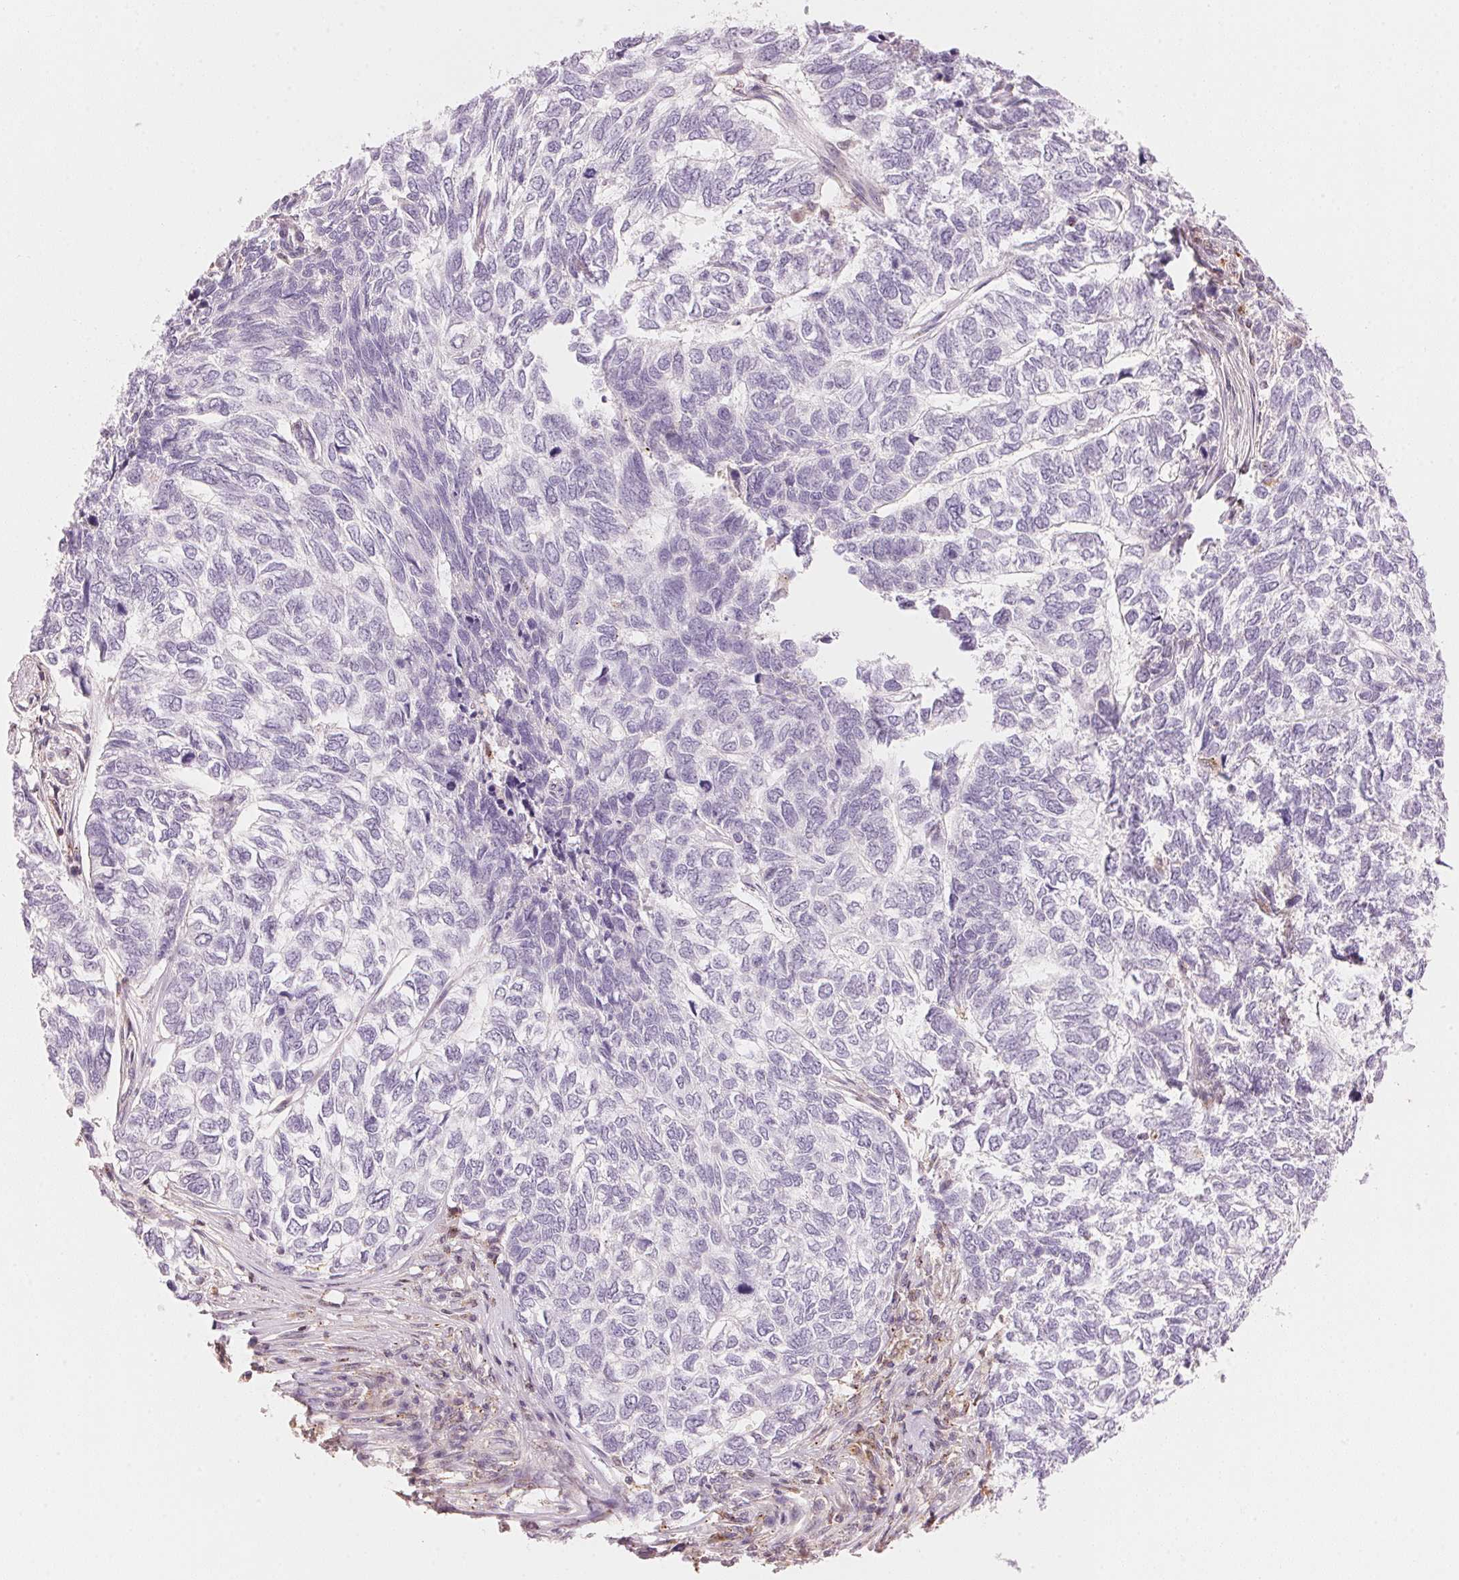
{"staining": {"intensity": "negative", "quantity": "none", "location": "none"}, "tissue": "skin cancer", "cell_type": "Tumor cells", "image_type": "cancer", "snomed": [{"axis": "morphology", "description": "Basal cell carcinoma"}, {"axis": "topography", "description": "Skin"}], "caption": "Basal cell carcinoma (skin) was stained to show a protein in brown. There is no significant staining in tumor cells.", "gene": "HOXB13", "patient": {"sex": "female", "age": 65}}